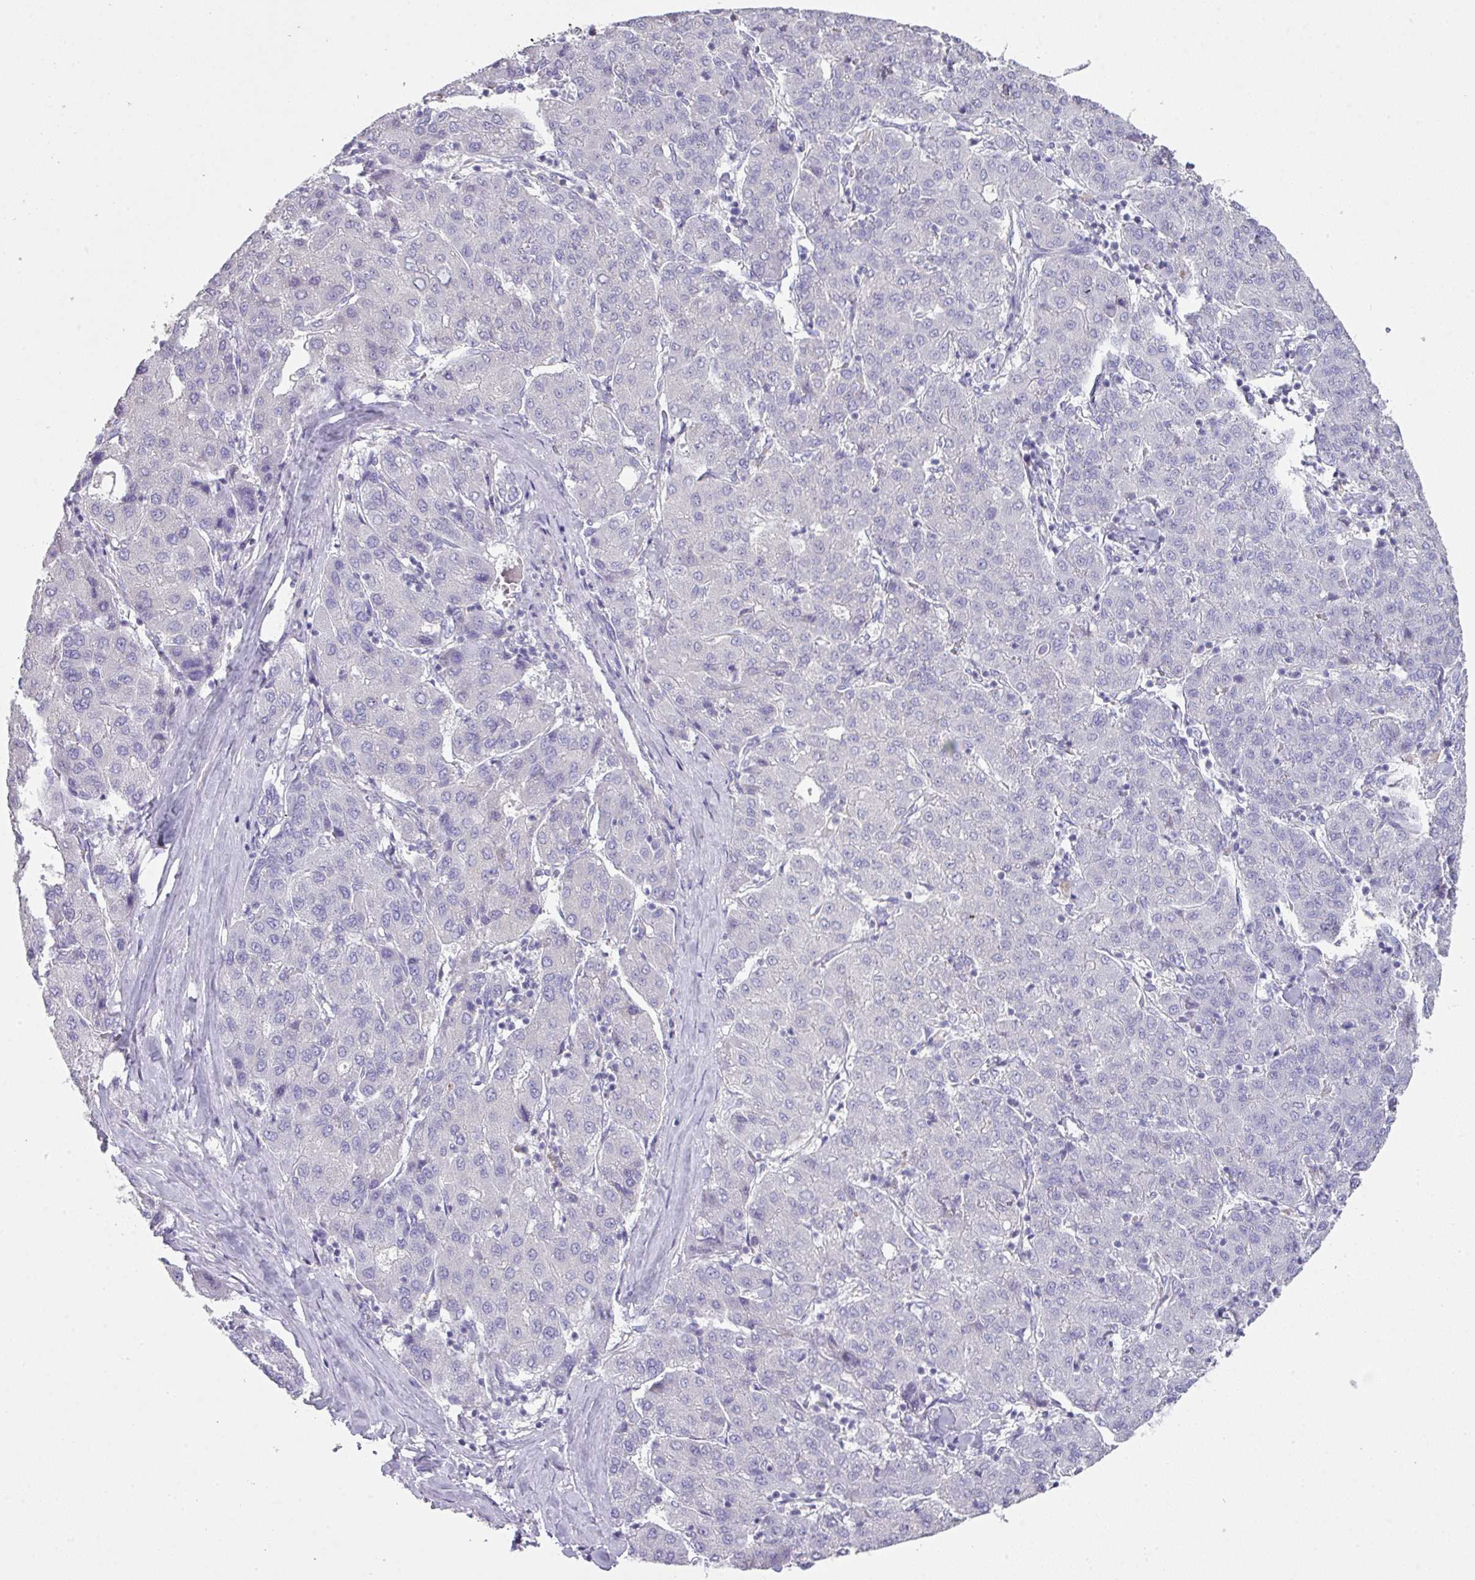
{"staining": {"intensity": "negative", "quantity": "none", "location": "none"}, "tissue": "liver cancer", "cell_type": "Tumor cells", "image_type": "cancer", "snomed": [{"axis": "morphology", "description": "Carcinoma, Hepatocellular, NOS"}, {"axis": "topography", "description": "Liver"}], "caption": "A histopathology image of hepatocellular carcinoma (liver) stained for a protein demonstrates no brown staining in tumor cells. (DAB (3,3'-diaminobenzidine) IHC with hematoxylin counter stain).", "gene": "GLI4", "patient": {"sex": "male", "age": 65}}